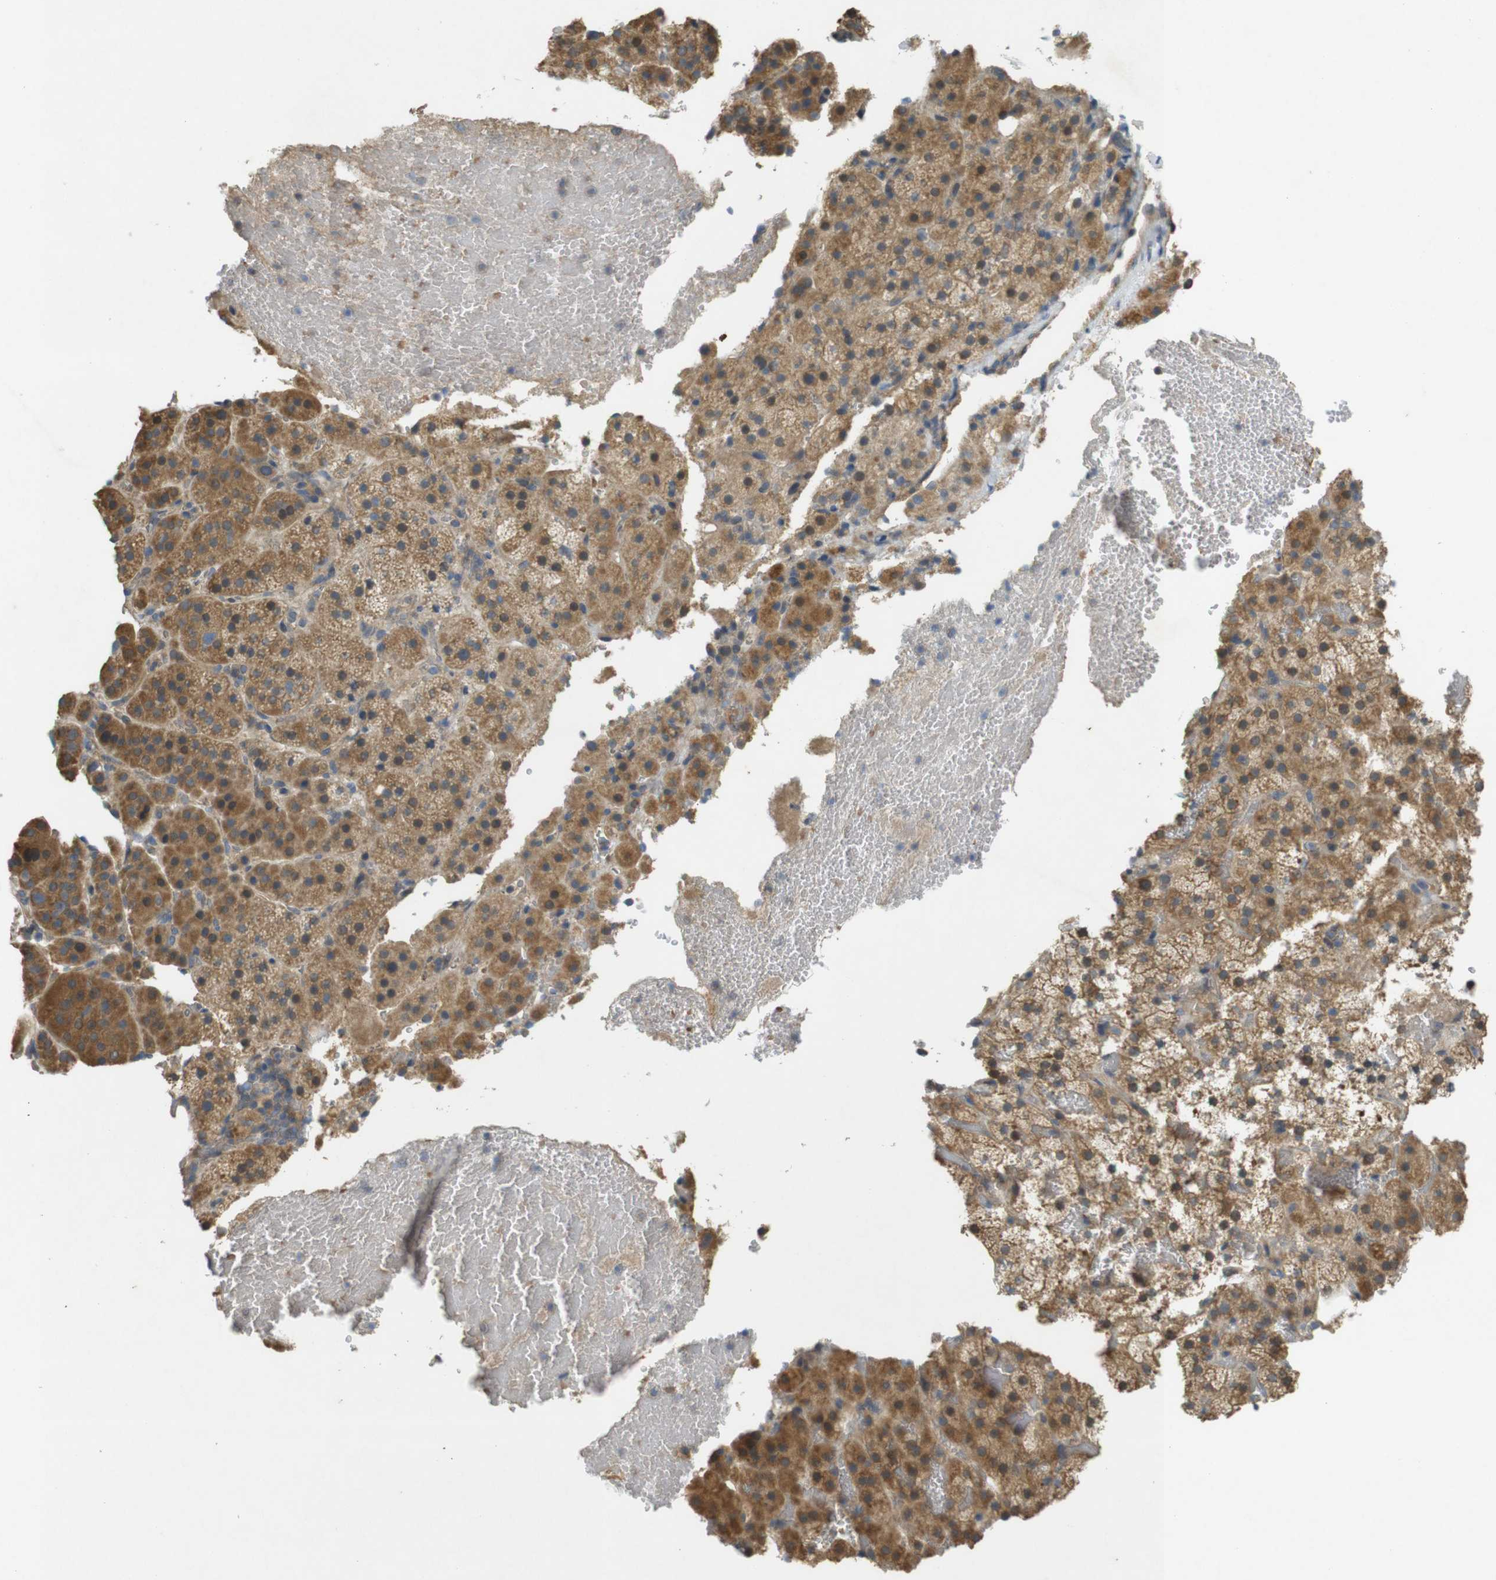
{"staining": {"intensity": "moderate", "quantity": ">75%", "location": "cytoplasmic/membranous"}, "tissue": "adrenal gland", "cell_type": "Glandular cells", "image_type": "normal", "snomed": [{"axis": "morphology", "description": "Normal tissue, NOS"}, {"axis": "topography", "description": "Adrenal gland"}], "caption": "Immunohistochemistry (IHC) of benign adrenal gland shows medium levels of moderate cytoplasmic/membranous positivity in about >75% of glandular cells. (DAB (3,3'-diaminobenzidine) = brown stain, brightfield microscopy at high magnification).", "gene": "CLTC", "patient": {"sex": "female", "age": 59}}